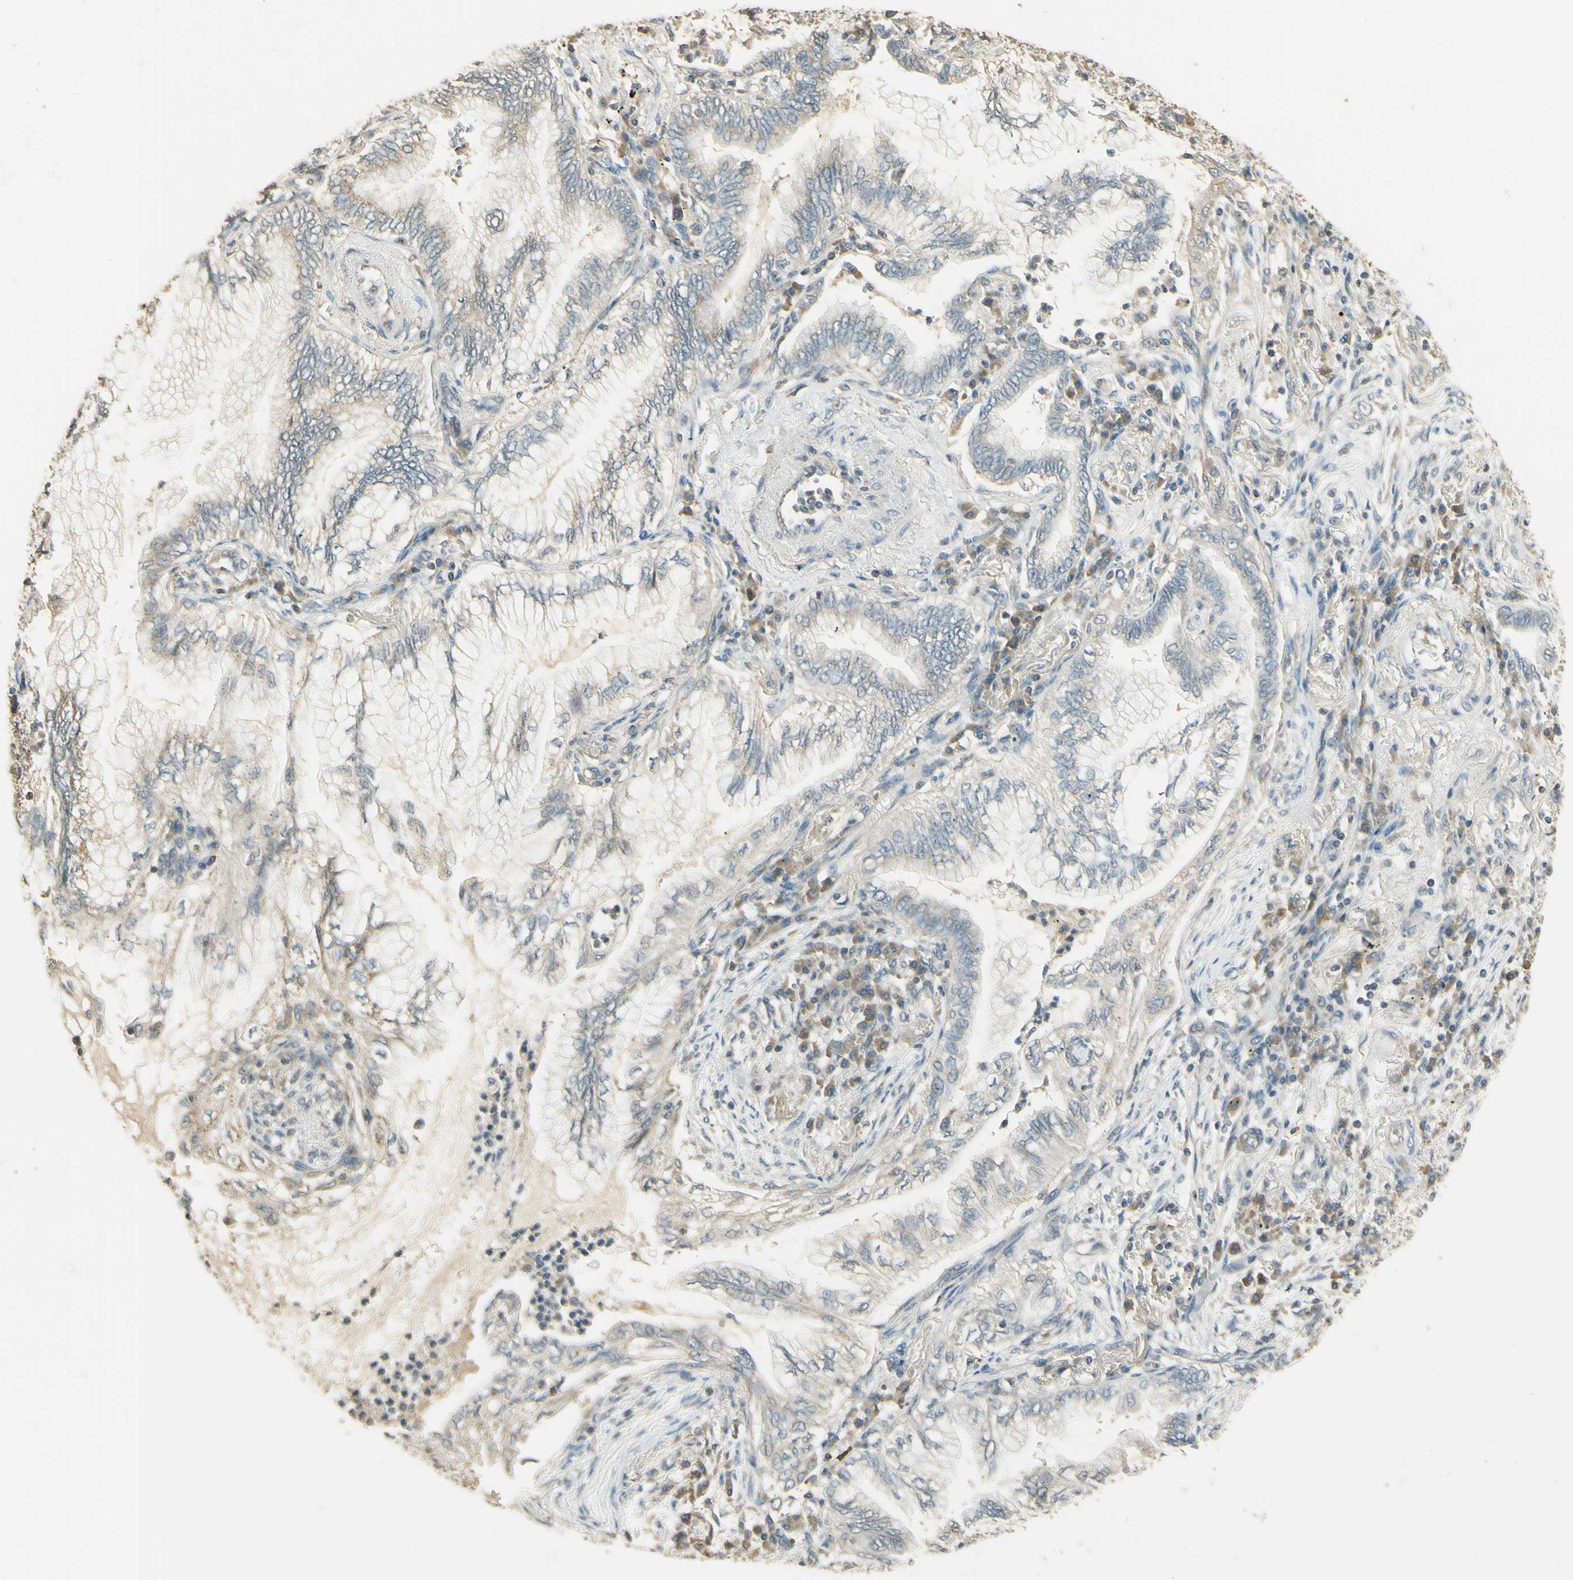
{"staining": {"intensity": "negative", "quantity": "none", "location": "none"}, "tissue": "lung cancer", "cell_type": "Tumor cells", "image_type": "cancer", "snomed": [{"axis": "morphology", "description": "Normal tissue, NOS"}, {"axis": "morphology", "description": "Adenocarcinoma, NOS"}, {"axis": "topography", "description": "Bronchus"}, {"axis": "topography", "description": "Lung"}], "caption": "An image of human lung cancer (adenocarcinoma) is negative for staining in tumor cells.", "gene": "UXS1", "patient": {"sex": "female", "age": 70}}